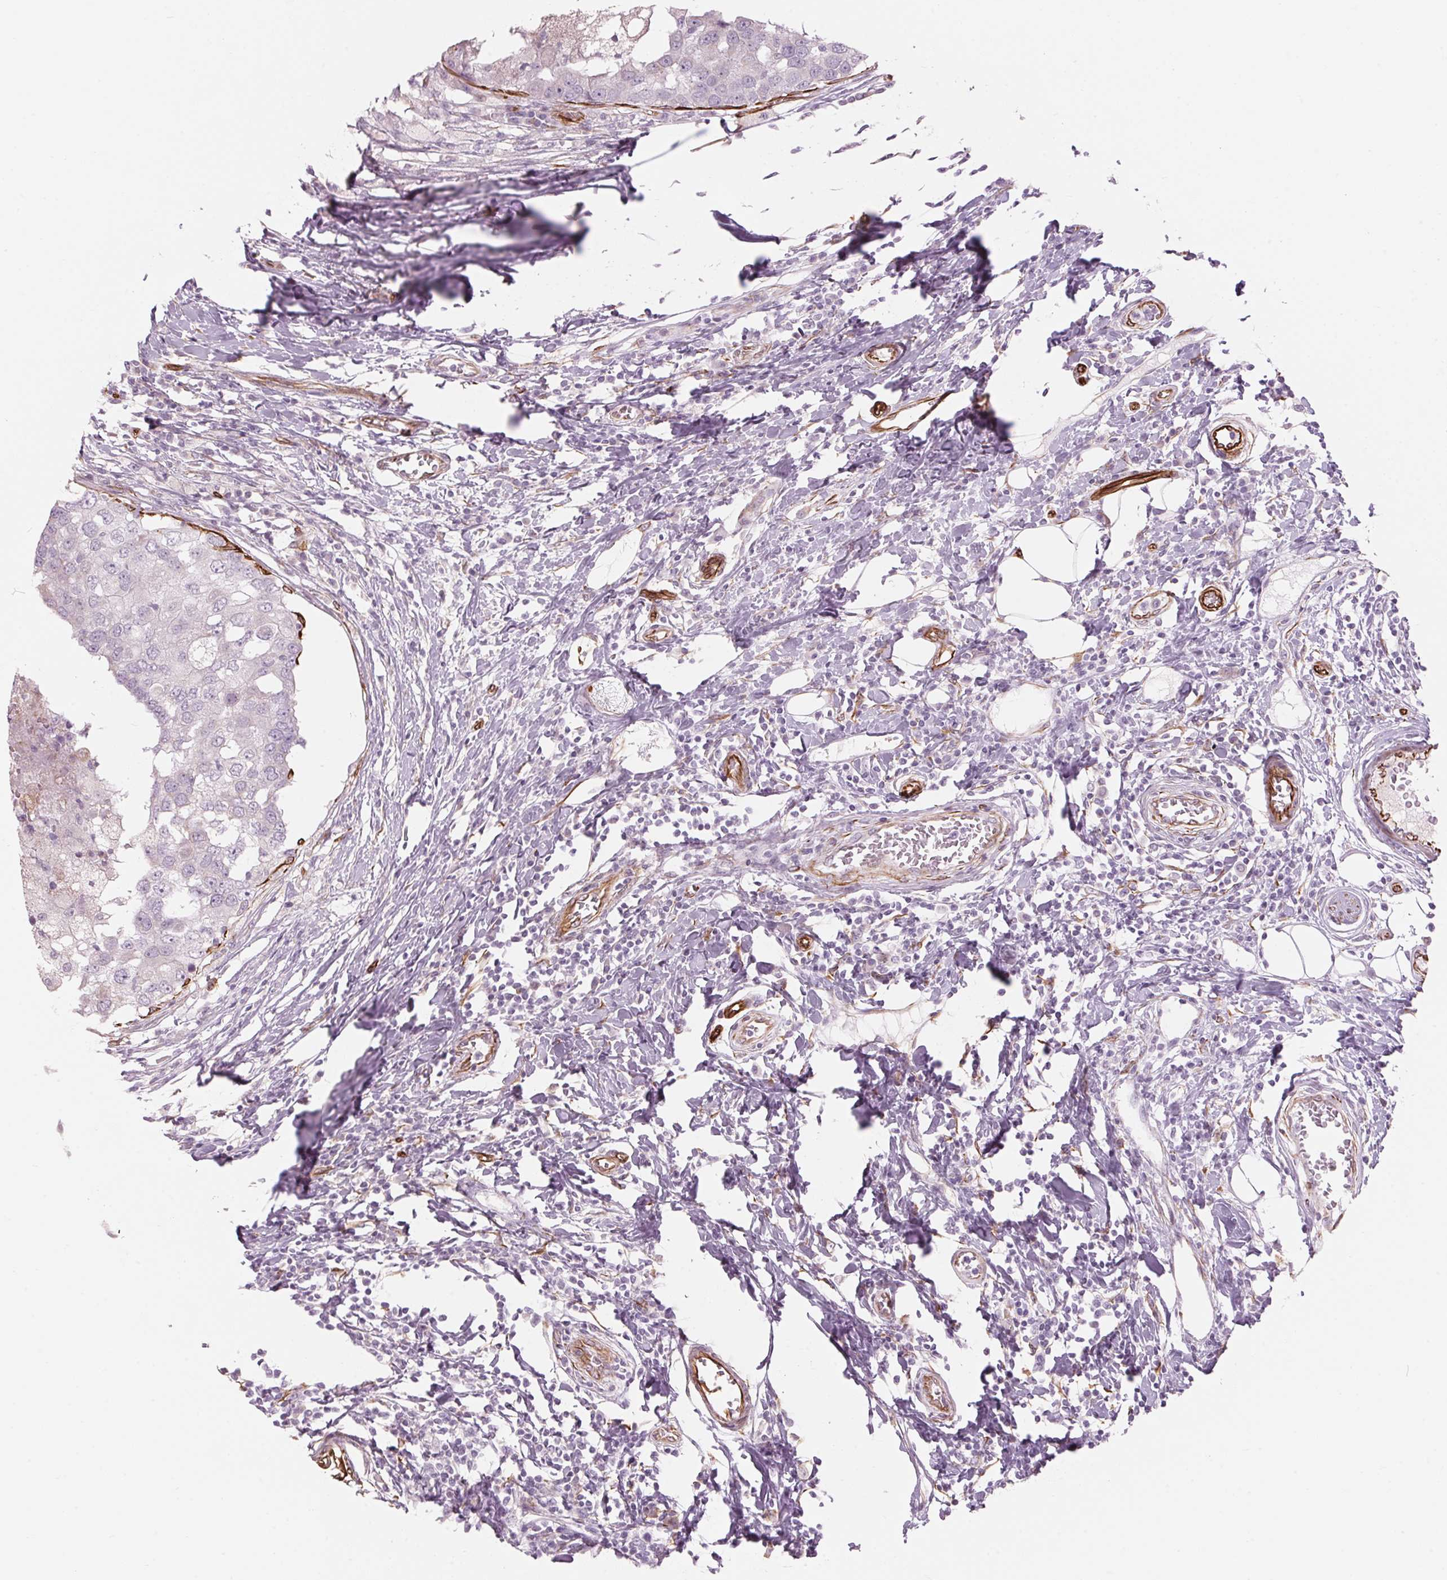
{"staining": {"intensity": "negative", "quantity": "none", "location": "none"}, "tissue": "breast cancer", "cell_type": "Tumor cells", "image_type": "cancer", "snomed": [{"axis": "morphology", "description": "Duct carcinoma"}, {"axis": "topography", "description": "Breast"}], "caption": "A photomicrograph of human breast intraductal carcinoma is negative for staining in tumor cells. The staining is performed using DAB brown chromogen with nuclei counter-stained in using hematoxylin.", "gene": "CLPS", "patient": {"sex": "female", "age": 27}}